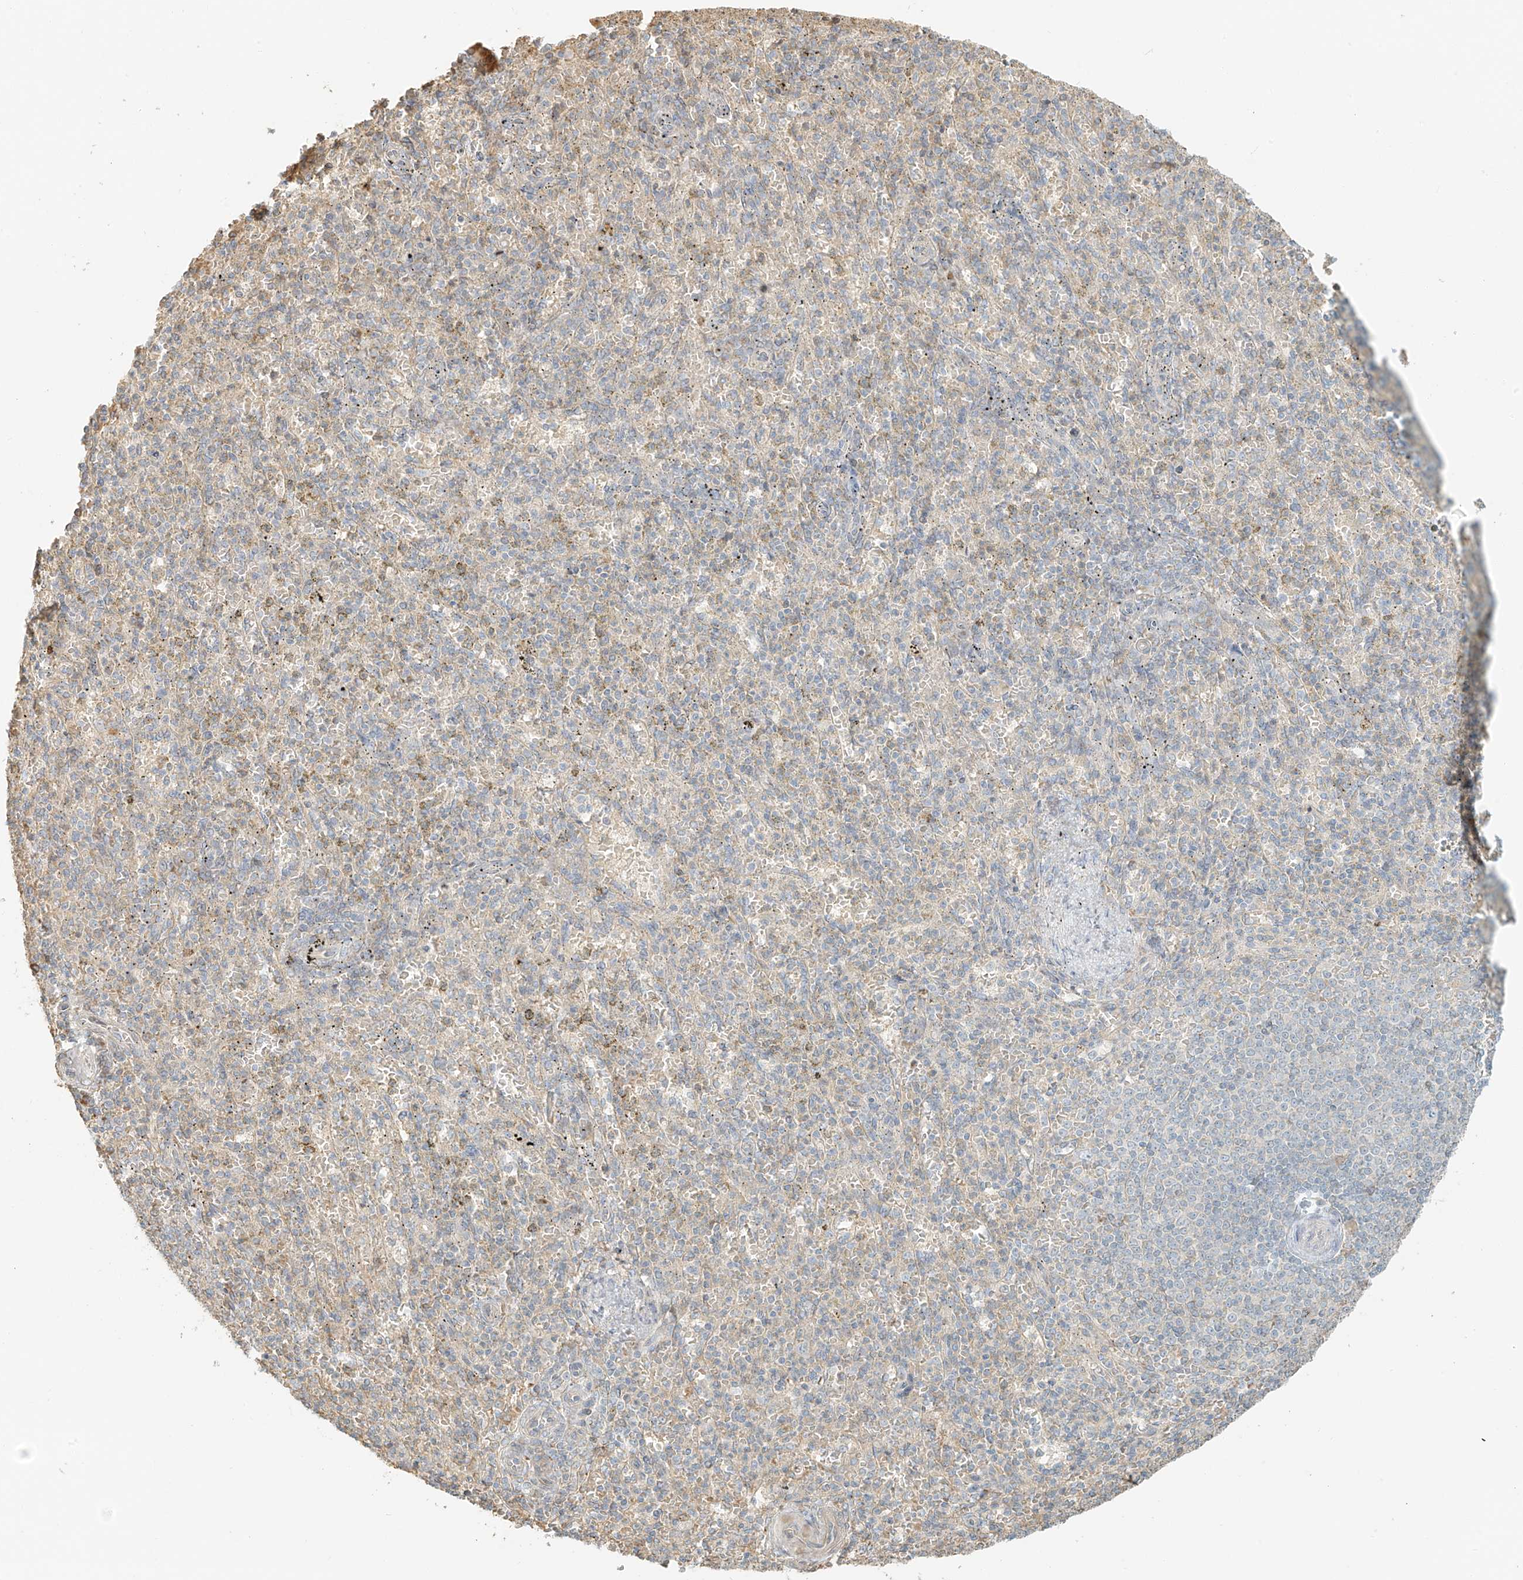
{"staining": {"intensity": "weak", "quantity": "<25%", "location": "cytoplasmic/membranous"}, "tissue": "spleen", "cell_type": "Cells in red pulp", "image_type": "normal", "snomed": [{"axis": "morphology", "description": "Normal tissue, NOS"}, {"axis": "topography", "description": "Spleen"}], "caption": "This is an IHC photomicrograph of unremarkable spleen. There is no staining in cells in red pulp.", "gene": "UPK1B", "patient": {"sex": "female", "age": 74}}